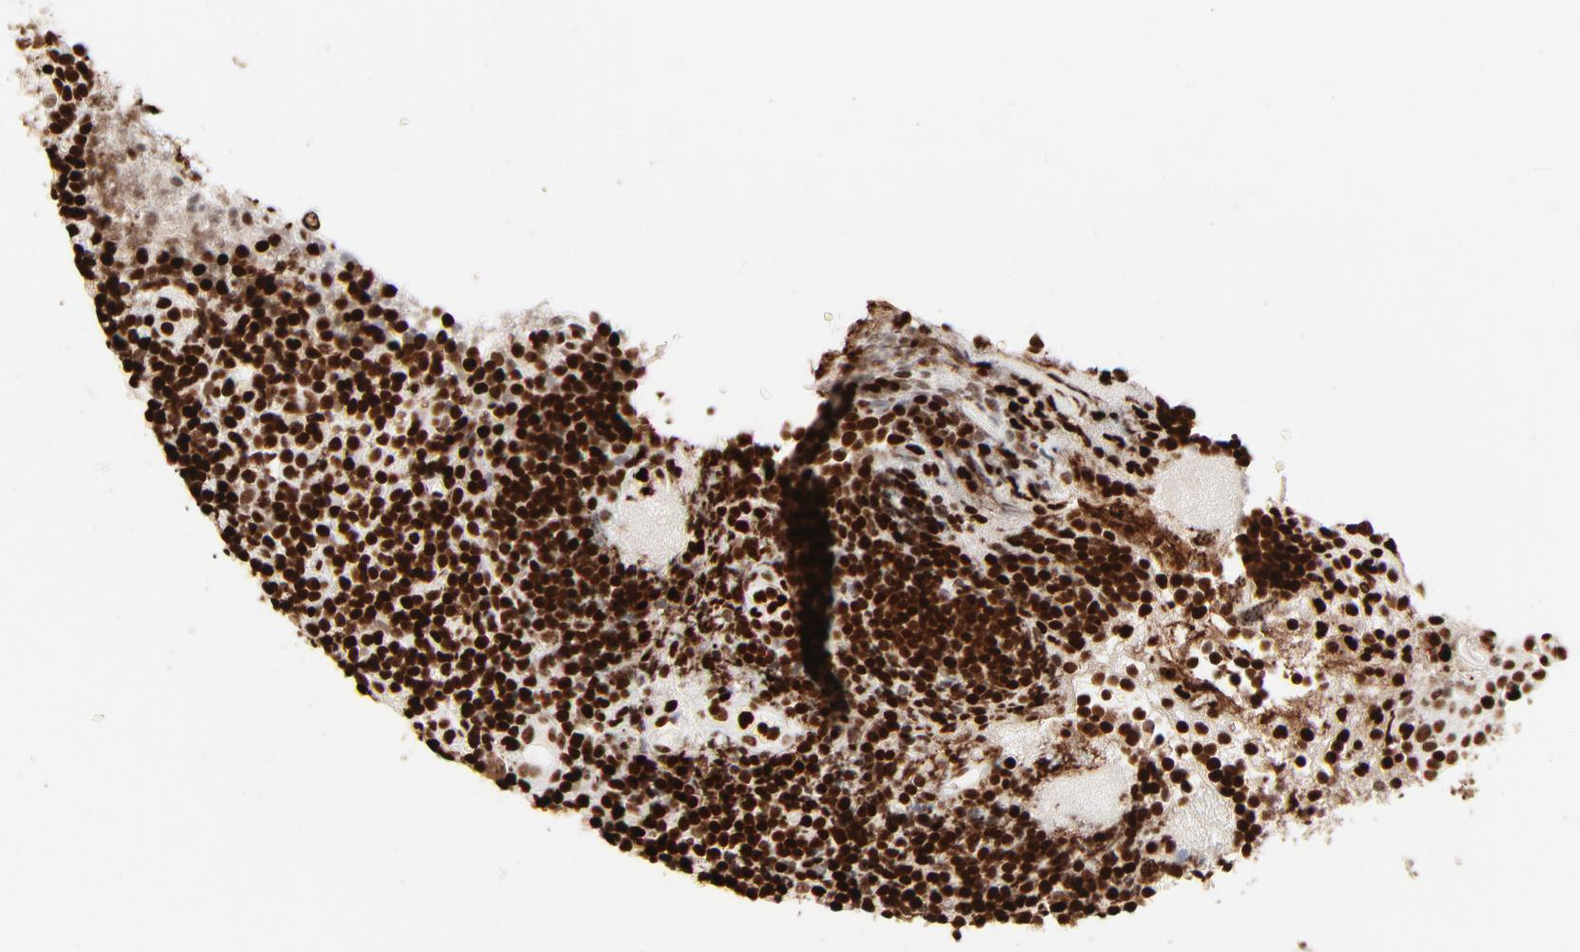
{"staining": {"intensity": "strong", "quantity": ">75%", "location": "nuclear"}, "tissue": "tonsil", "cell_type": "Germinal center cells", "image_type": "normal", "snomed": [{"axis": "morphology", "description": "Normal tissue, NOS"}, {"axis": "topography", "description": "Tonsil"}], "caption": "Tonsil stained with a protein marker shows strong staining in germinal center cells.", "gene": "HMGB1", "patient": {"sex": "female", "age": 40}}